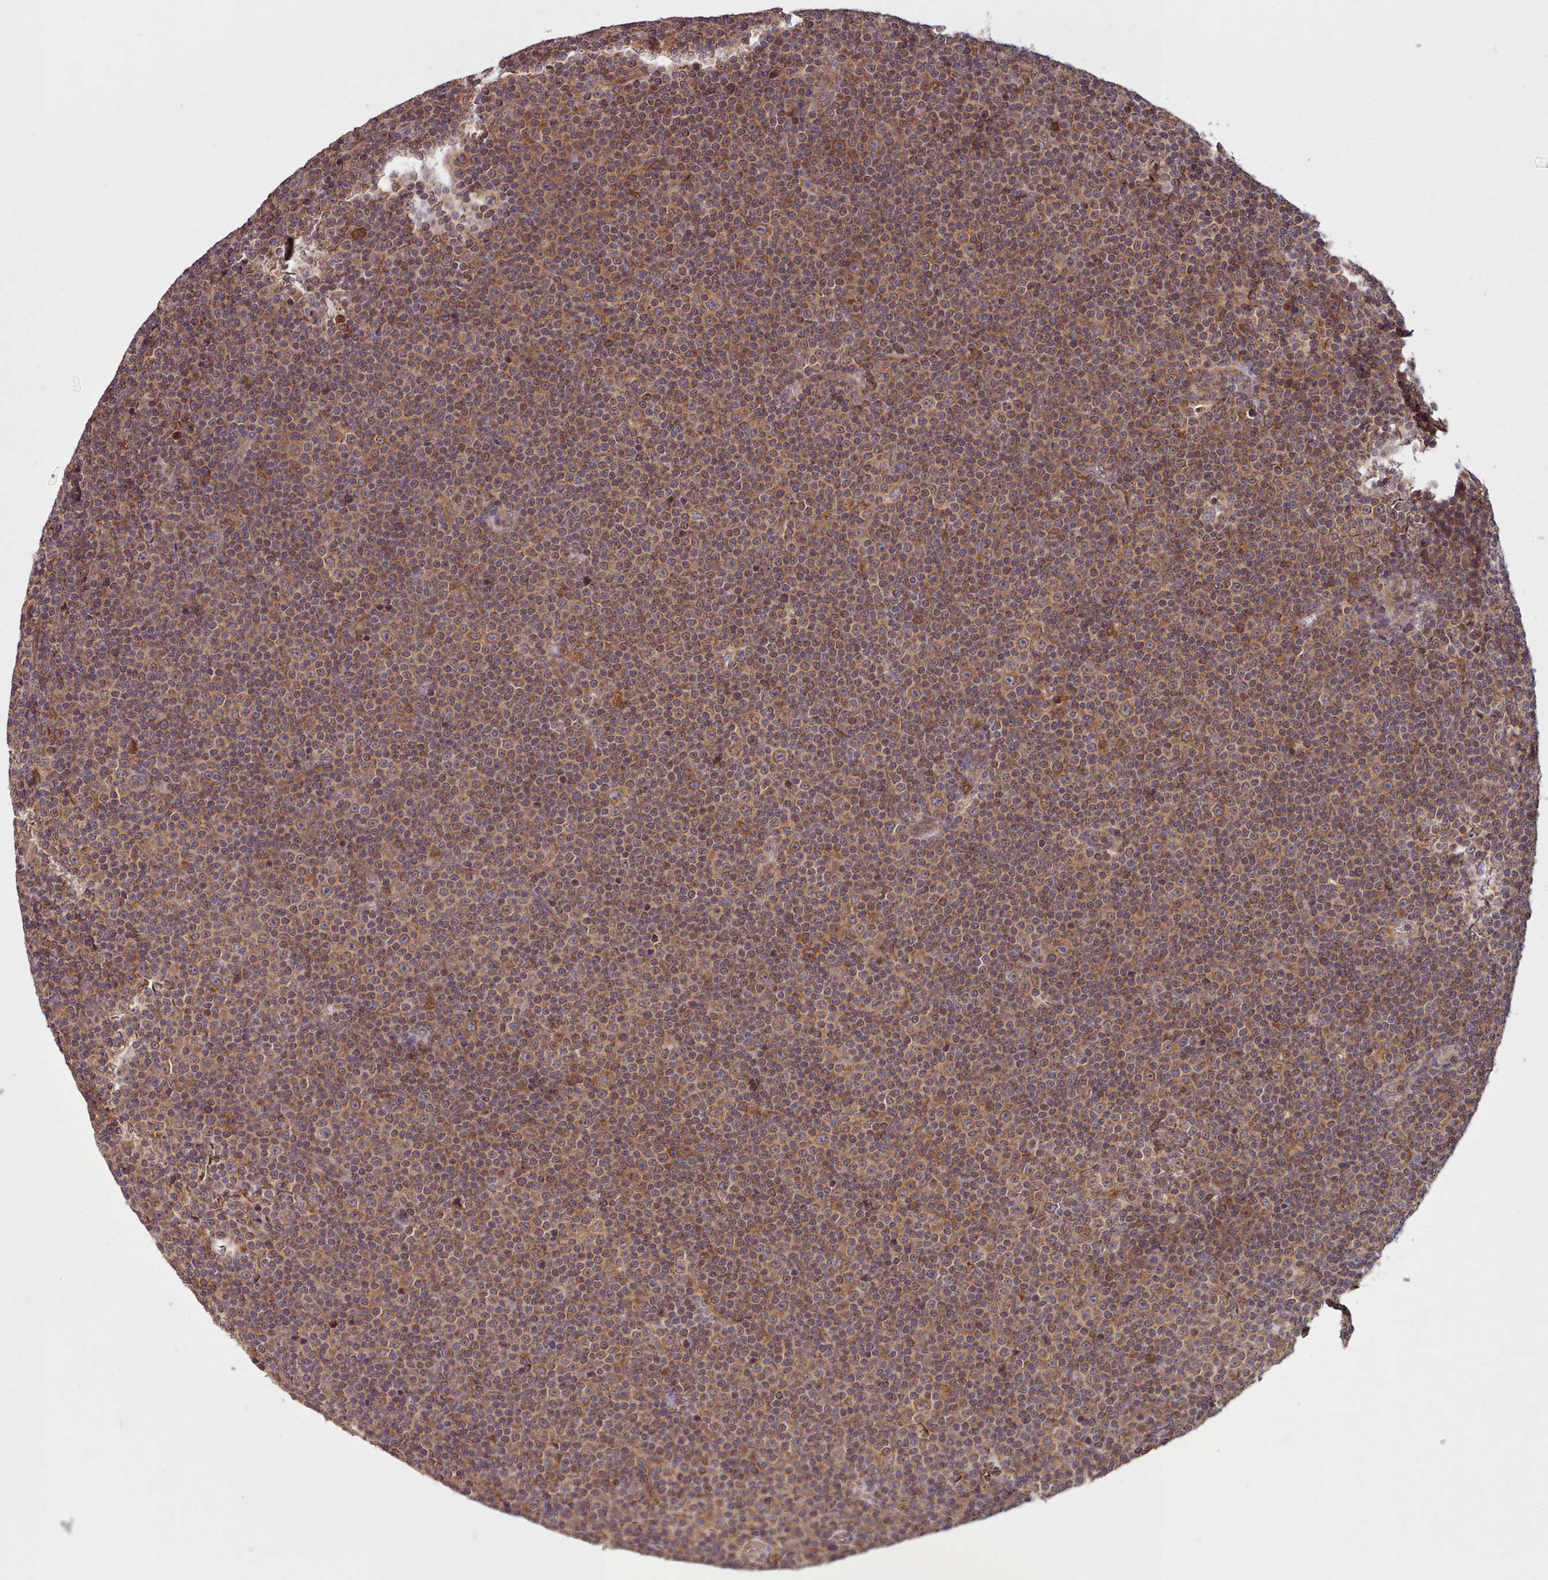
{"staining": {"intensity": "moderate", "quantity": ">75%", "location": "cytoplasmic/membranous"}, "tissue": "lymphoma", "cell_type": "Tumor cells", "image_type": "cancer", "snomed": [{"axis": "morphology", "description": "Malignant lymphoma, non-Hodgkin's type, Low grade"}, {"axis": "topography", "description": "Lymph node"}], "caption": "A medium amount of moderate cytoplasmic/membranous positivity is appreciated in approximately >75% of tumor cells in lymphoma tissue. Nuclei are stained in blue.", "gene": "CRYBG1", "patient": {"sex": "female", "age": 67}}